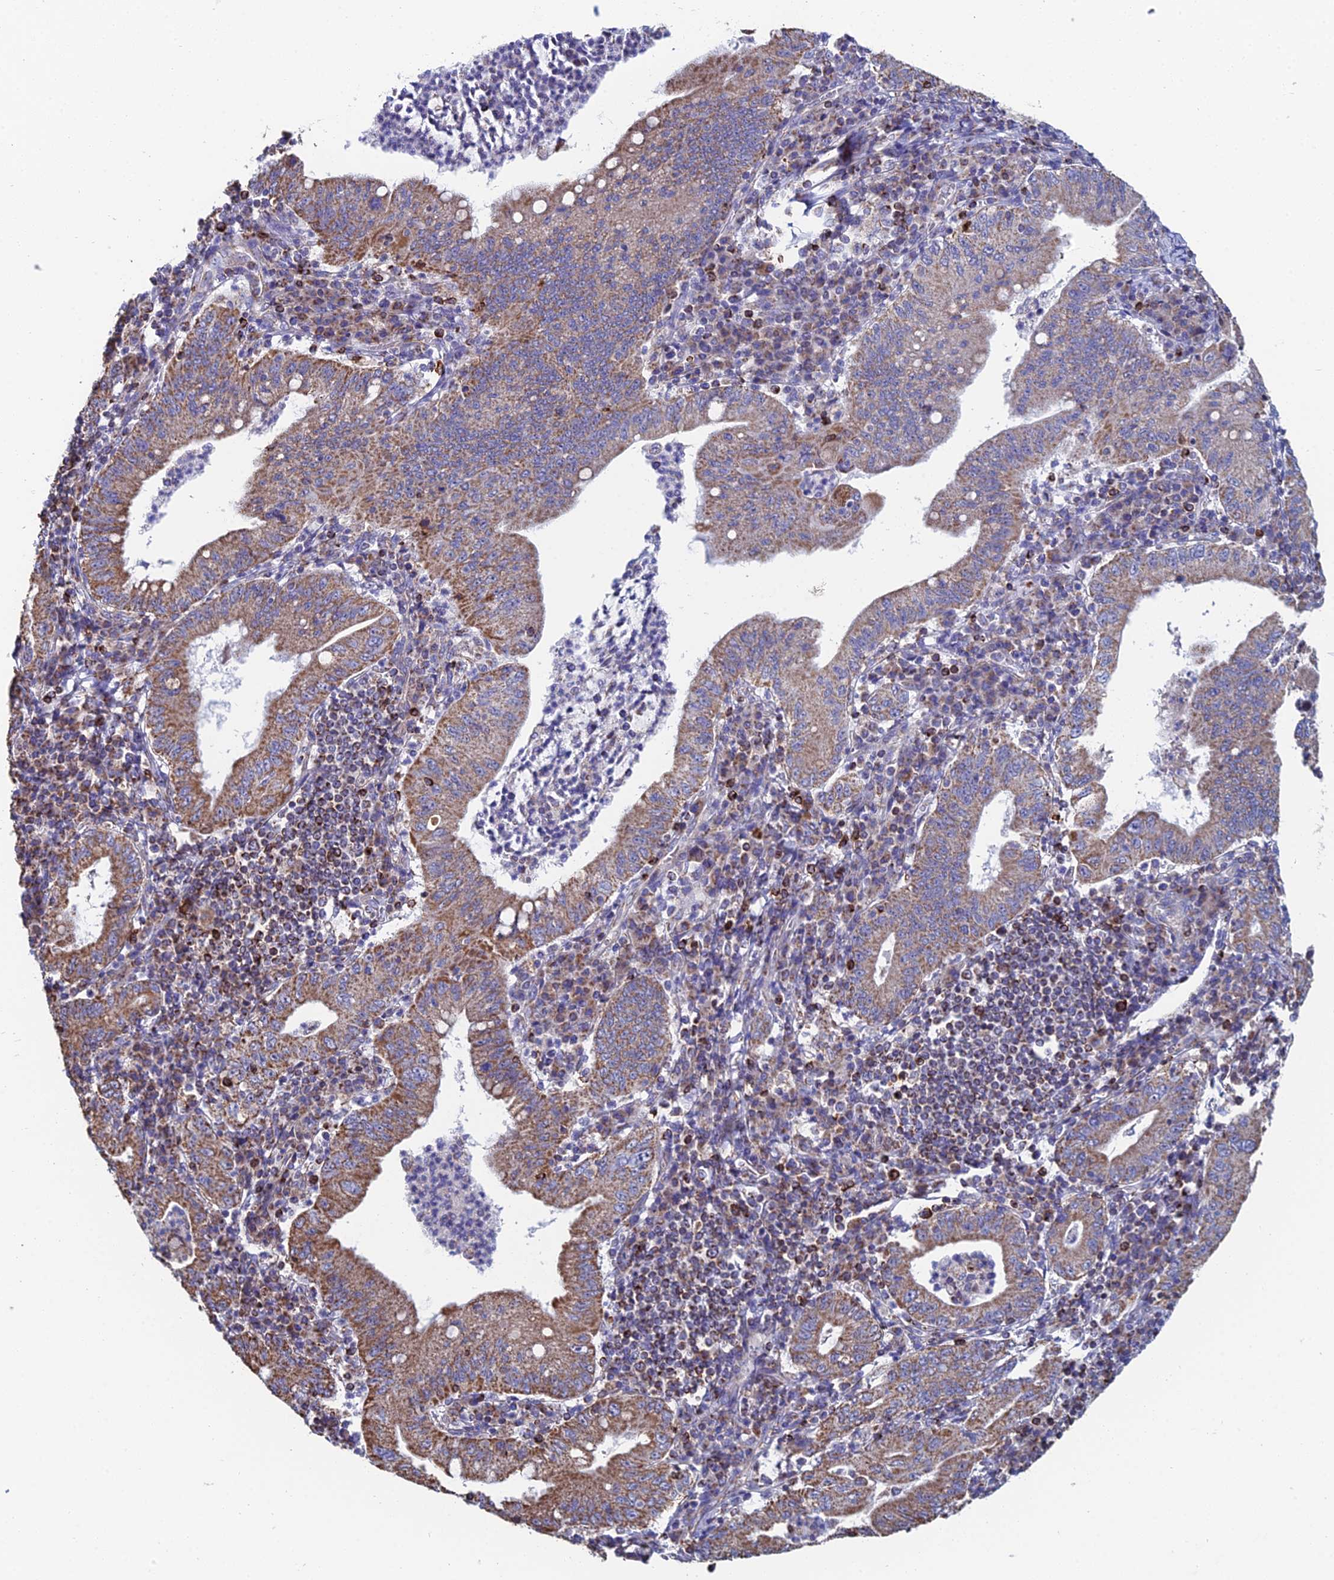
{"staining": {"intensity": "moderate", "quantity": ">75%", "location": "cytoplasmic/membranous"}, "tissue": "stomach cancer", "cell_type": "Tumor cells", "image_type": "cancer", "snomed": [{"axis": "morphology", "description": "Normal tissue, NOS"}, {"axis": "morphology", "description": "Adenocarcinoma, NOS"}, {"axis": "topography", "description": "Esophagus"}, {"axis": "topography", "description": "Stomach, upper"}, {"axis": "topography", "description": "Peripheral nerve tissue"}], "caption": "Immunohistochemistry micrograph of neoplastic tissue: stomach cancer (adenocarcinoma) stained using IHC reveals medium levels of moderate protein expression localized specifically in the cytoplasmic/membranous of tumor cells, appearing as a cytoplasmic/membranous brown color.", "gene": "SPOCK2", "patient": {"sex": "male", "age": 62}}